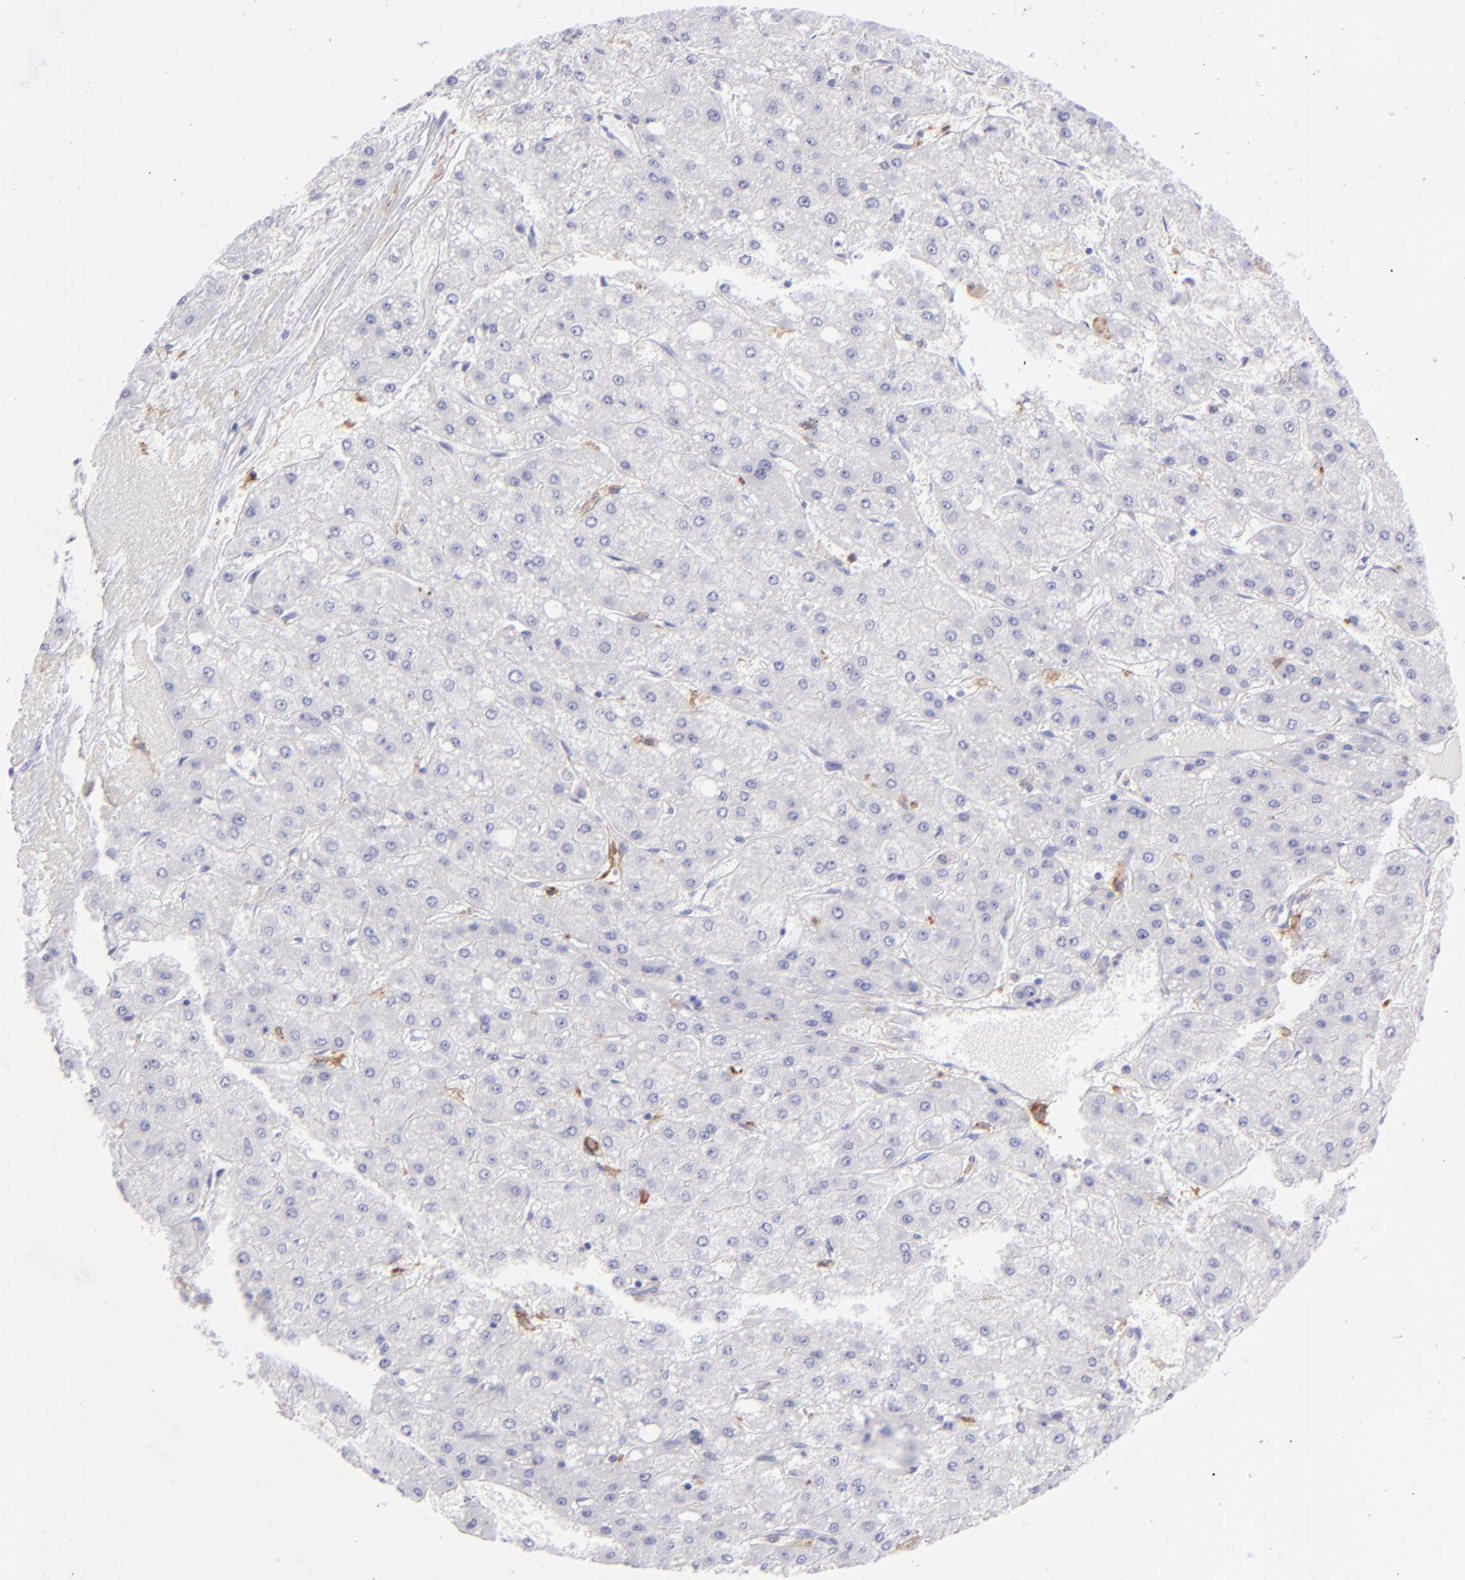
{"staining": {"intensity": "negative", "quantity": "none", "location": "none"}, "tissue": "liver cancer", "cell_type": "Tumor cells", "image_type": "cancer", "snomed": [{"axis": "morphology", "description": "Carcinoma, Hepatocellular, NOS"}, {"axis": "topography", "description": "Liver"}], "caption": "The photomicrograph exhibits no staining of tumor cells in liver cancer.", "gene": "CD72", "patient": {"sex": "female", "age": 52}}